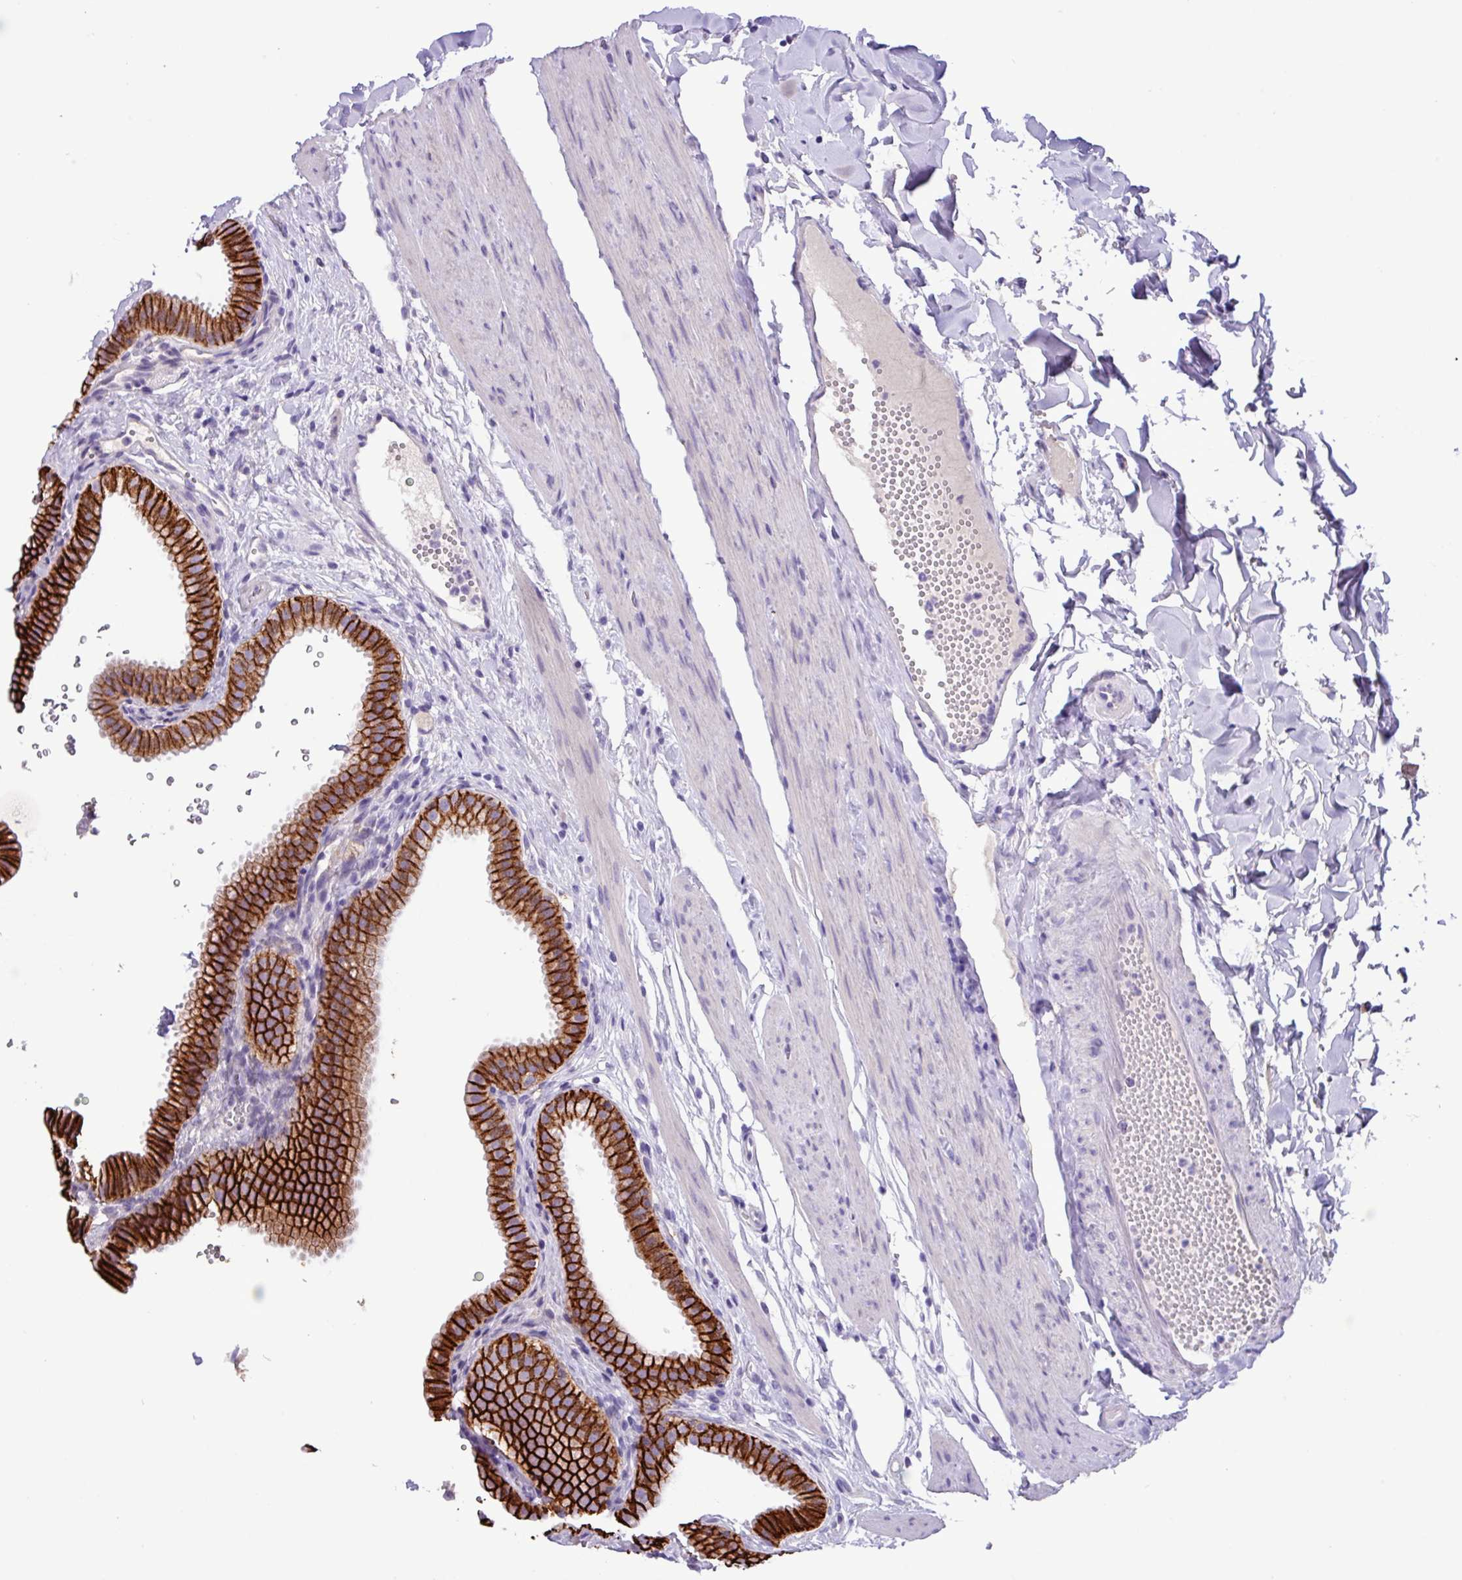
{"staining": {"intensity": "strong", "quantity": ">75%", "location": "cytoplasmic/membranous"}, "tissue": "gallbladder", "cell_type": "Glandular cells", "image_type": "normal", "snomed": [{"axis": "morphology", "description": "Normal tissue, NOS"}, {"axis": "topography", "description": "Gallbladder"}], "caption": "A high-resolution micrograph shows immunohistochemistry staining of normal gallbladder, which exhibits strong cytoplasmic/membranous expression in approximately >75% of glandular cells. Nuclei are stained in blue.", "gene": "EPCAM", "patient": {"sex": "female", "age": 61}}